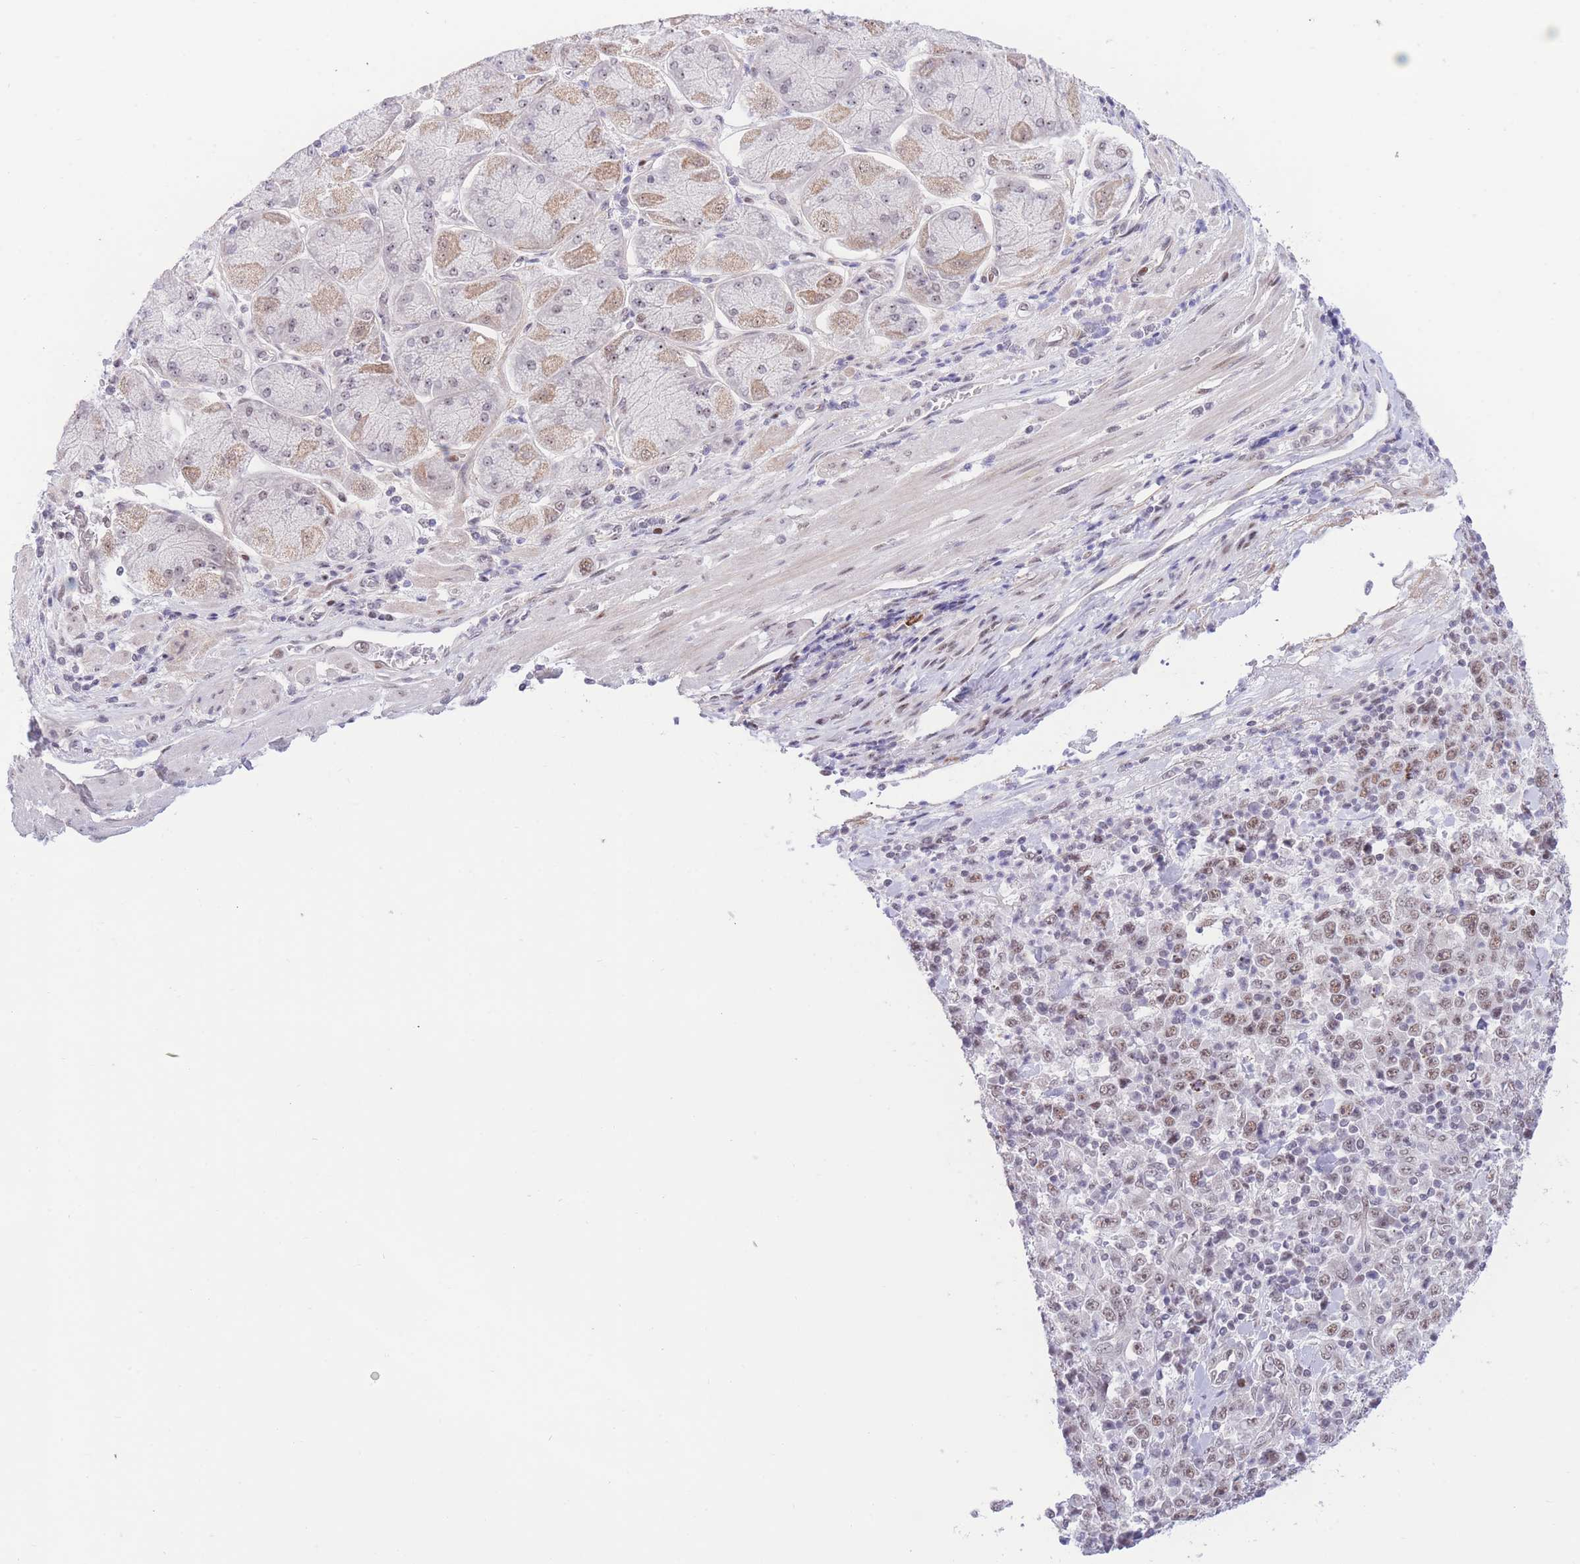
{"staining": {"intensity": "weak", "quantity": "25%-75%", "location": "nuclear"}, "tissue": "stomach cancer", "cell_type": "Tumor cells", "image_type": "cancer", "snomed": [{"axis": "morphology", "description": "Normal tissue, NOS"}, {"axis": "morphology", "description": "Adenocarcinoma, NOS"}, {"axis": "topography", "description": "Stomach, upper"}, {"axis": "topography", "description": "Stomach"}], "caption": "Immunohistochemistry (IHC) of adenocarcinoma (stomach) demonstrates low levels of weak nuclear expression in approximately 25%-75% of tumor cells.", "gene": "PCIF1", "patient": {"sex": "male", "age": 59}}